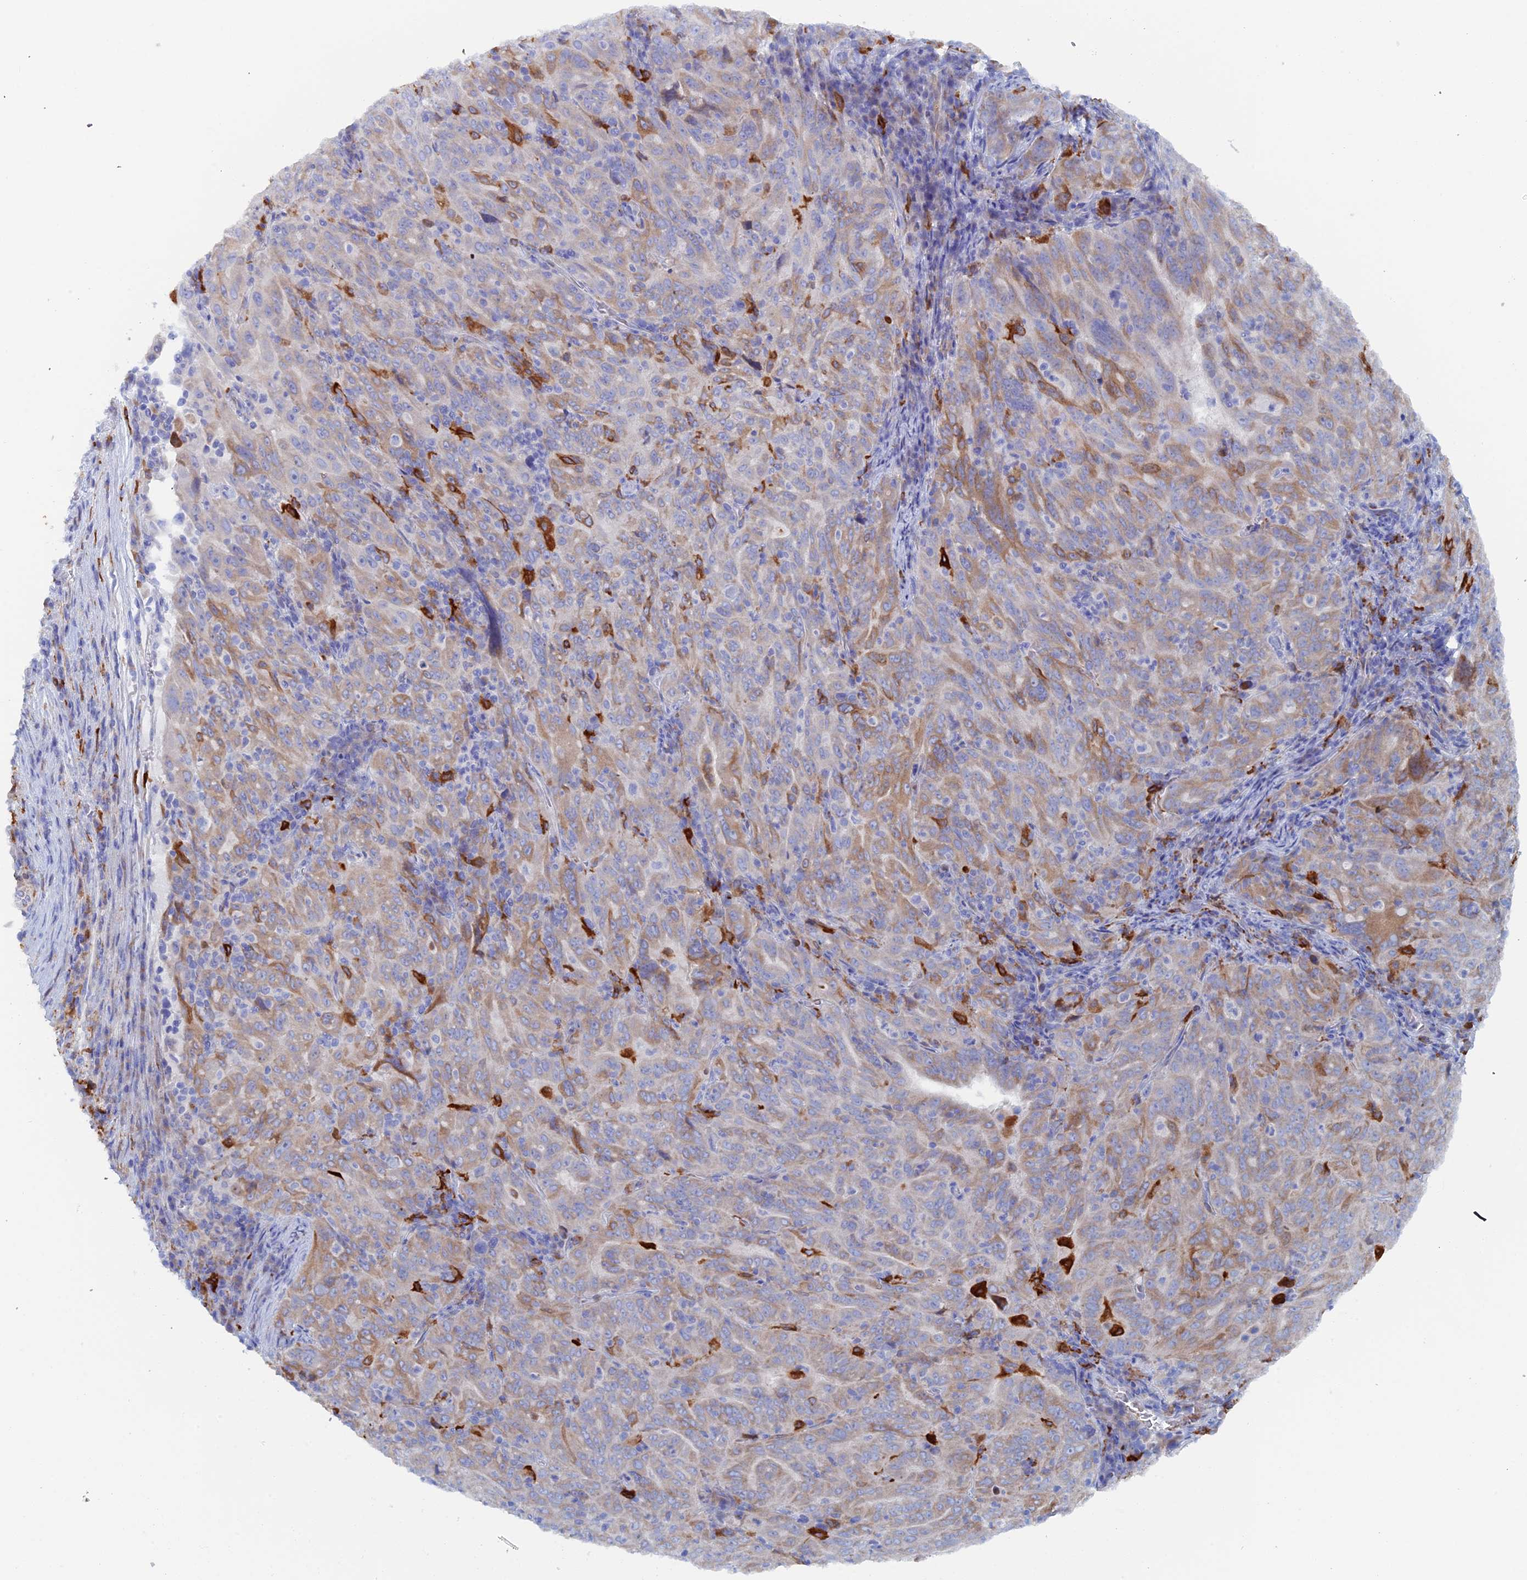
{"staining": {"intensity": "weak", "quantity": "25%-75%", "location": "cytoplasmic/membranous"}, "tissue": "pancreatic cancer", "cell_type": "Tumor cells", "image_type": "cancer", "snomed": [{"axis": "morphology", "description": "Adenocarcinoma, NOS"}, {"axis": "topography", "description": "Pancreas"}], "caption": "Immunohistochemical staining of pancreatic cancer (adenocarcinoma) shows low levels of weak cytoplasmic/membranous protein expression in about 25%-75% of tumor cells. The protein of interest is shown in brown color, while the nuclei are stained blue.", "gene": "COG7", "patient": {"sex": "male", "age": 63}}